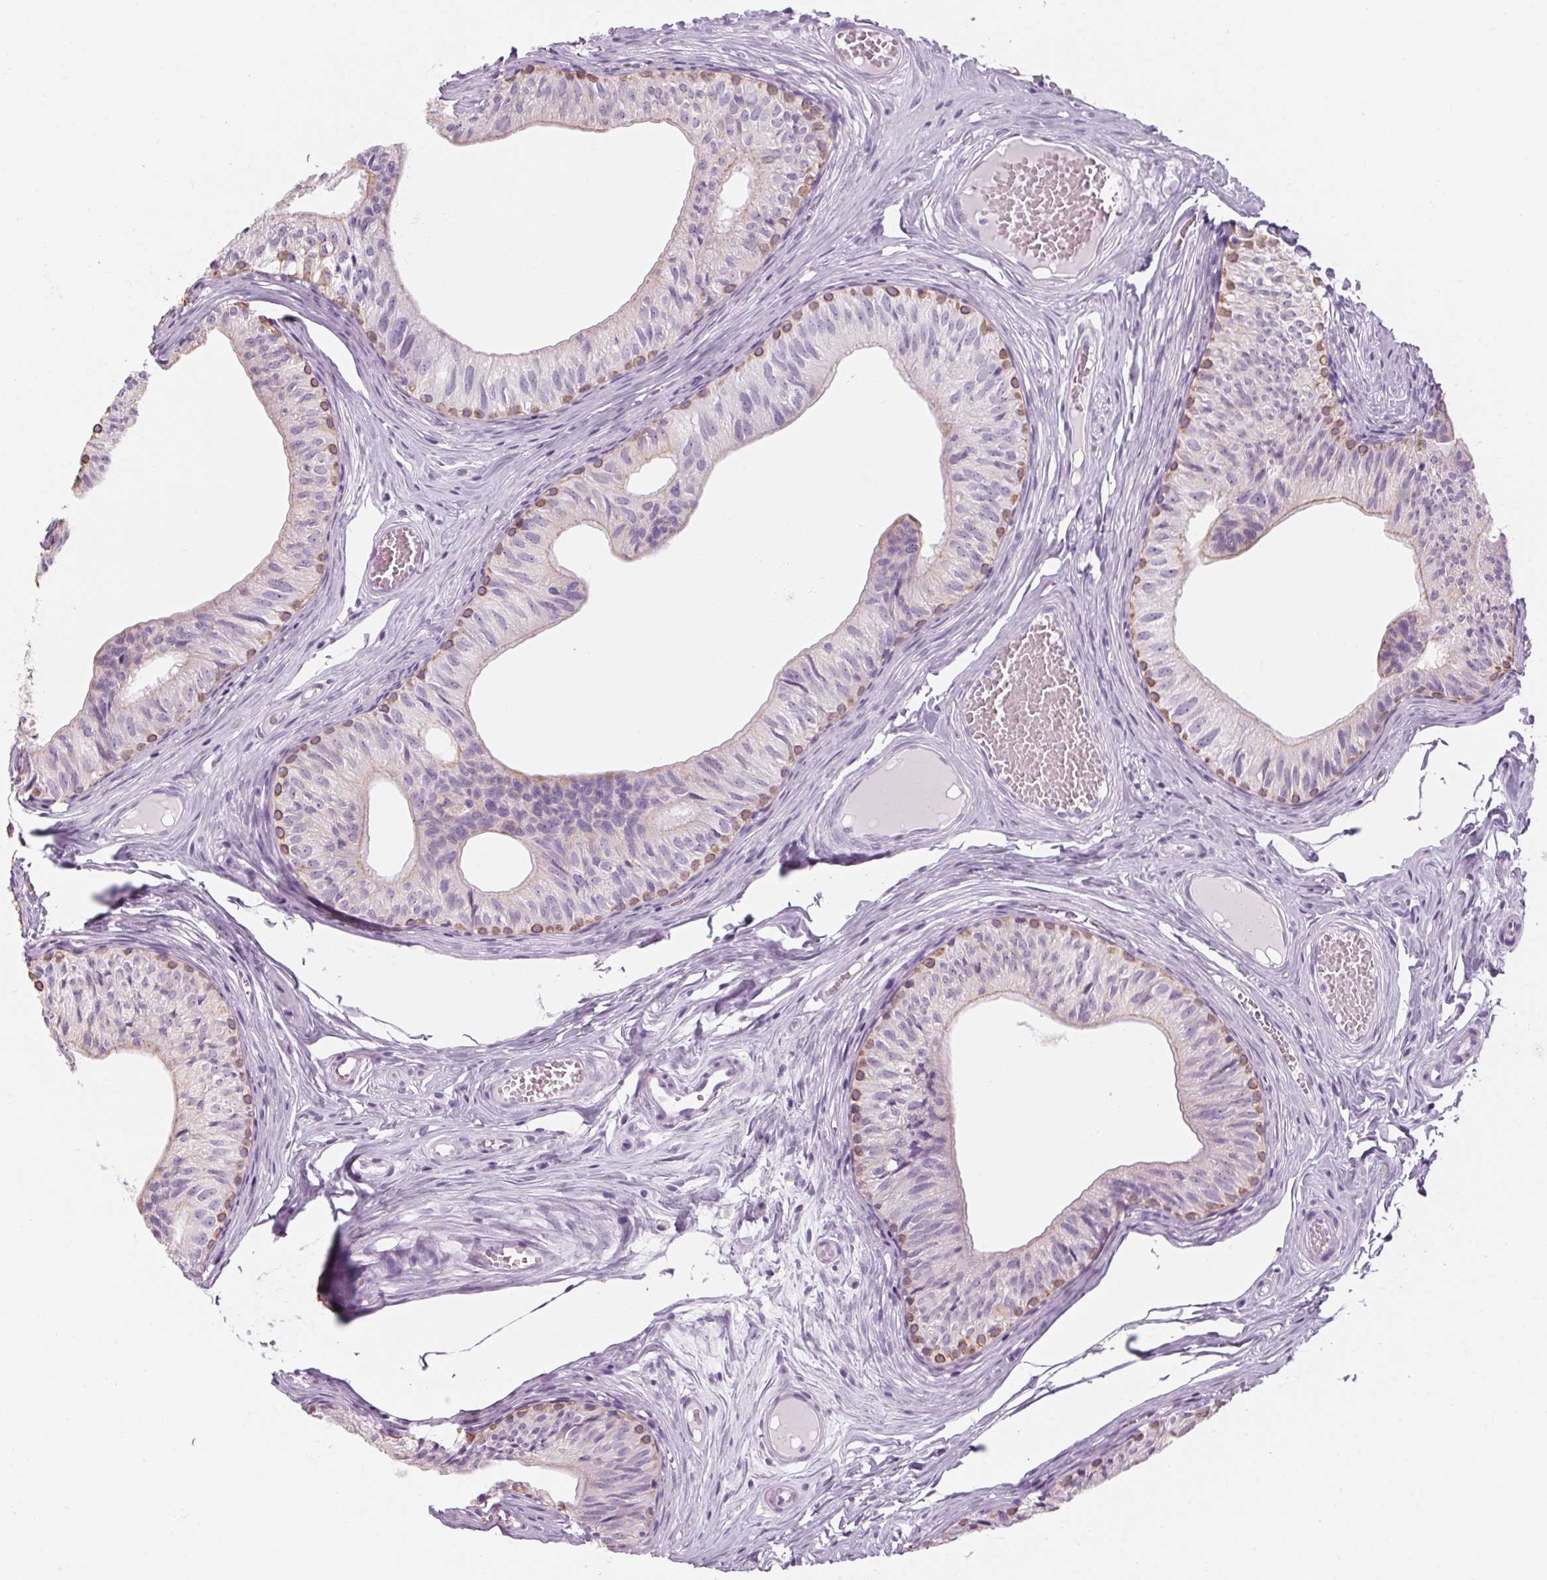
{"staining": {"intensity": "moderate", "quantity": "<25%", "location": "cytoplasmic/membranous"}, "tissue": "epididymis", "cell_type": "Glandular cells", "image_type": "normal", "snomed": [{"axis": "morphology", "description": "Normal tissue, NOS"}, {"axis": "topography", "description": "Epididymis"}], "caption": "A histopathology image of epididymis stained for a protein exhibits moderate cytoplasmic/membranous brown staining in glandular cells. The staining was performed using DAB, with brown indicating positive protein expression. Nuclei are stained blue with hematoxylin.", "gene": "RPTN", "patient": {"sex": "male", "age": 25}}